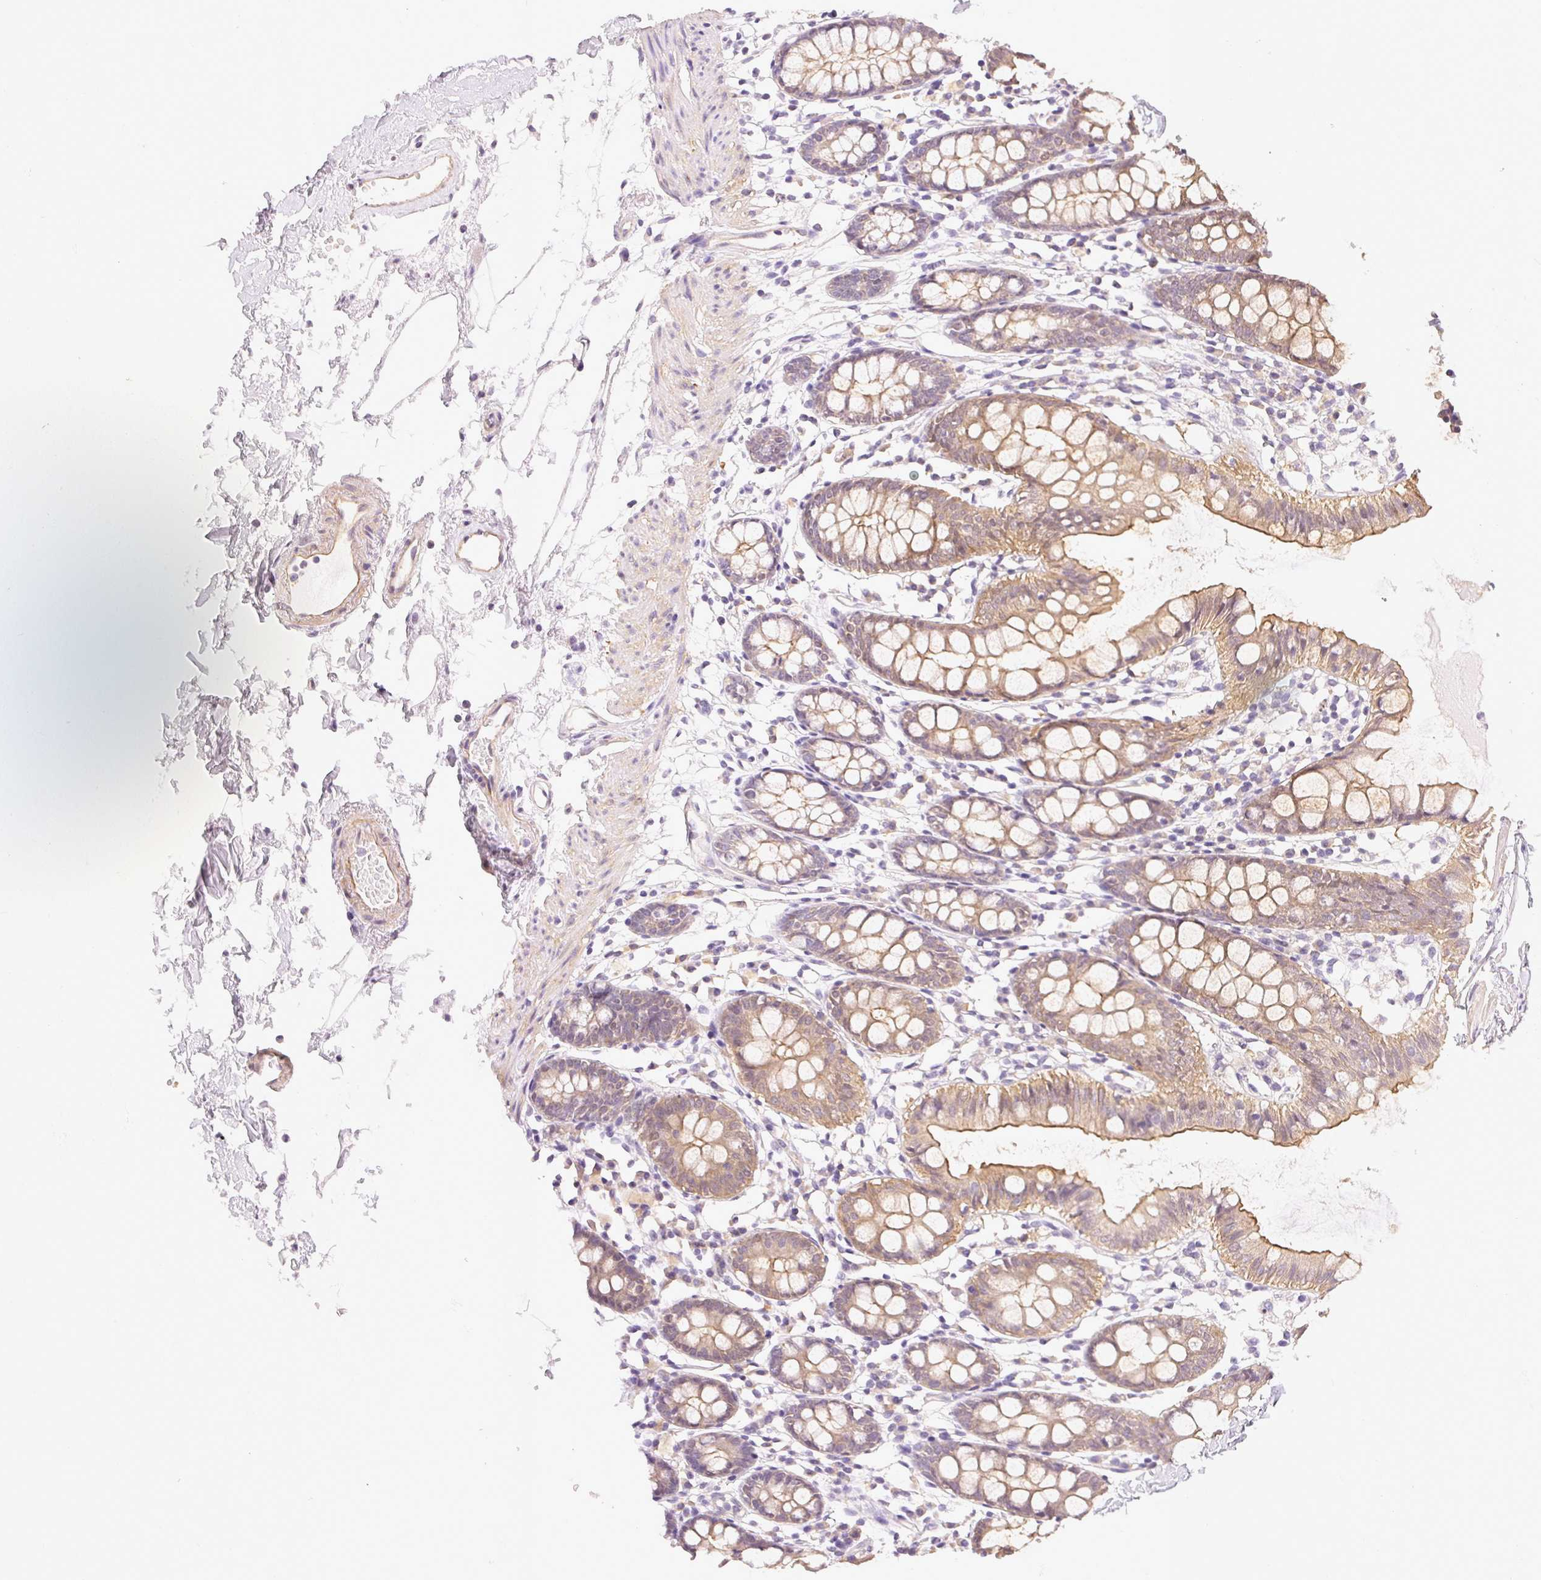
{"staining": {"intensity": "weak", "quantity": "25%-75%", "location": "cytoplasmic/membranous"}, "tissue": "colon", "cell_type": "Endothelial cells", "image_type": "normal", "snomed": [{"axis": "morphology", "description": "Normal tissue, NOS"}, {"axis": "topography", "description": "Colon"}], "caption": "The histopathology image demonstrates immunohistochemical staining of normal colon. There is weak cytoplasmic/membranous positivity is seen in approximately 25%-75% of endothelial cells.", "gene": "CSN1S1", "patient": {"sex": "female", "age": 84}}